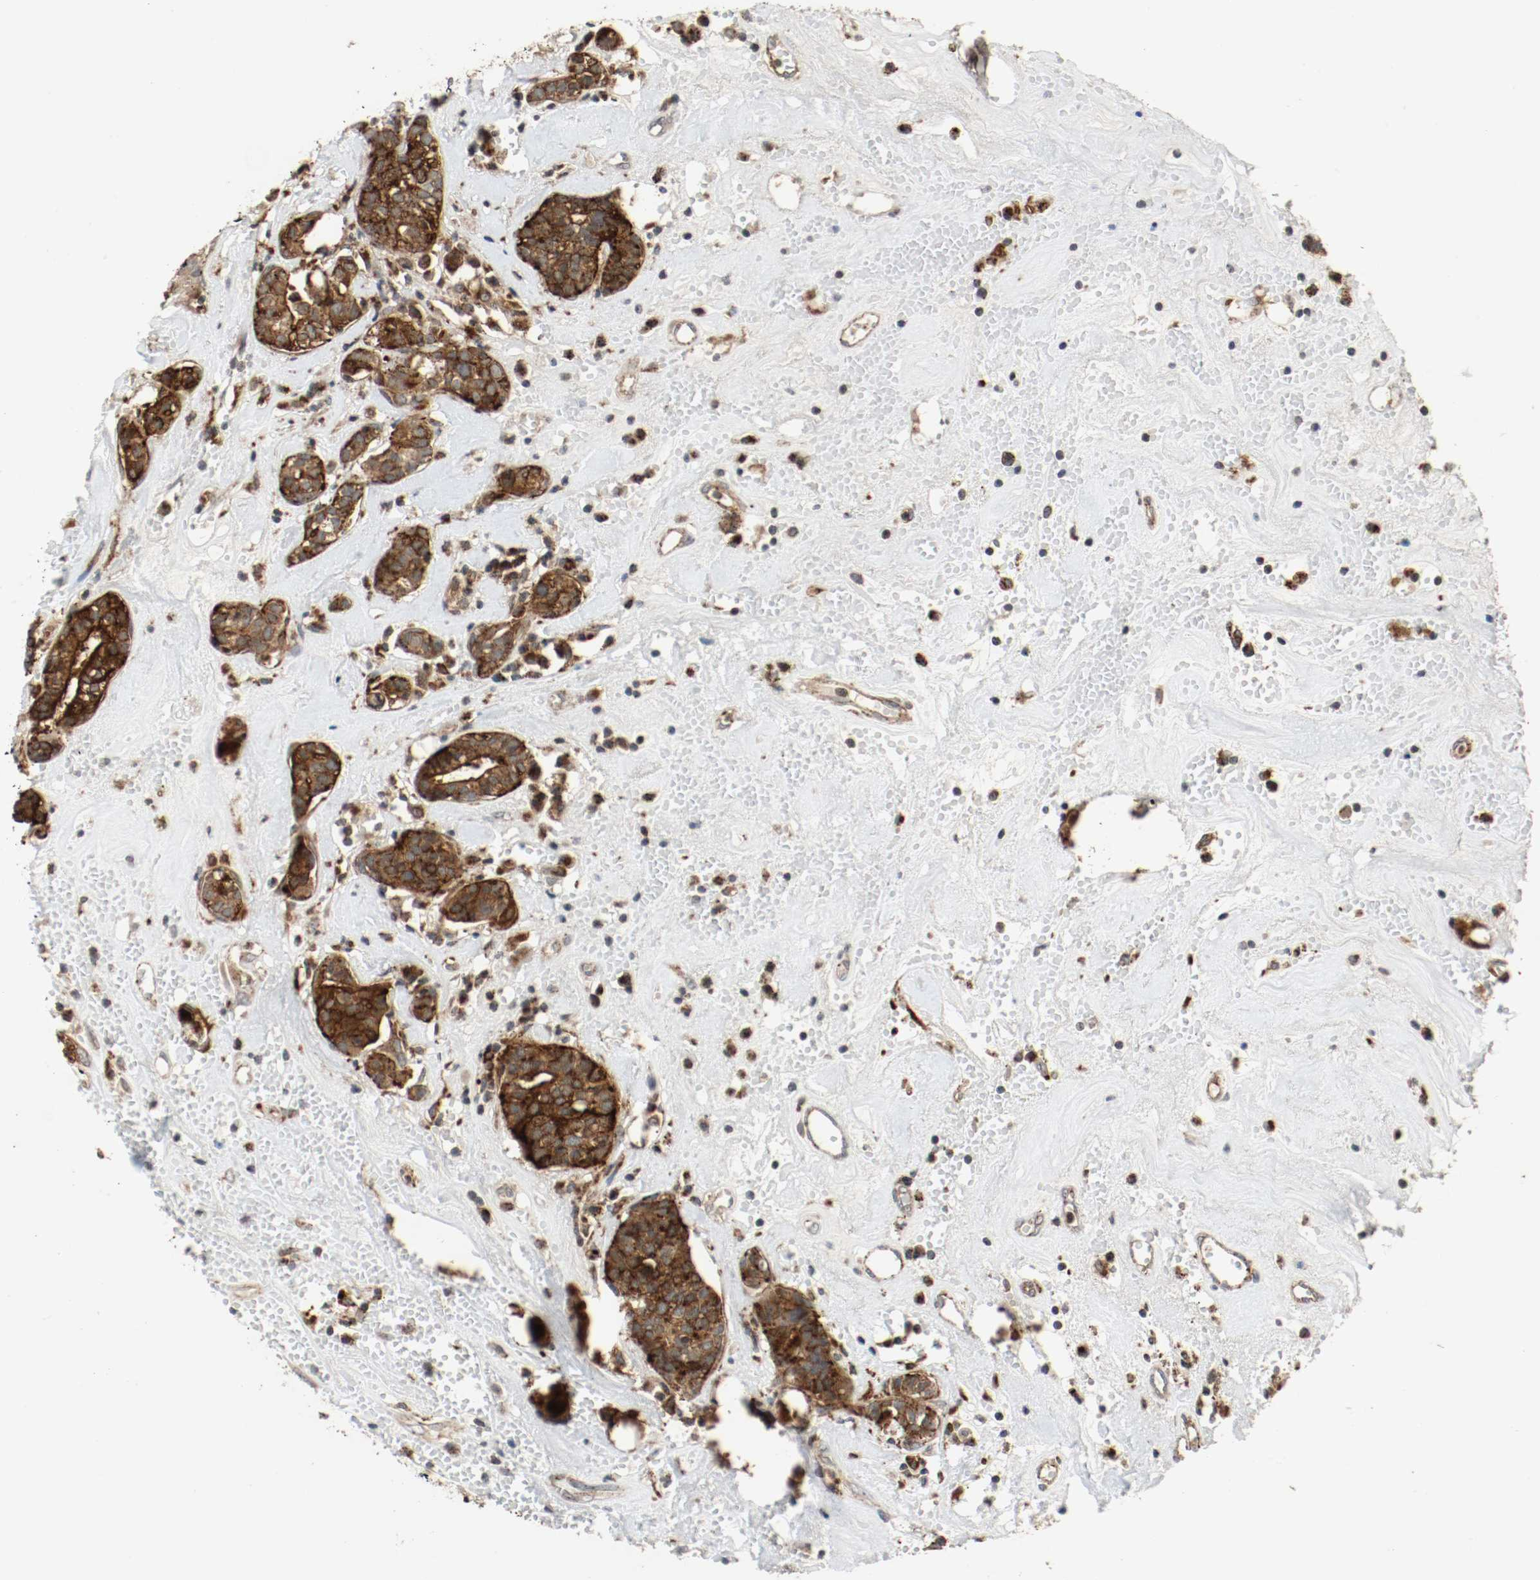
{"staining": {"intensity": "strong", "quantity": ">75%", "location": "cytoplasmic/membranous"}, "tissue": "head and neck cancer", "cell_type": "Tumor cells", "image_type": "cancer", "snomed": [{"axis": "morphology", "description": "Adenocarcinoma, NOS"}, {"axis": "topography", "description": "Salivary gland"}, {"axis": "topography", "description": "Head-Neck"}], "caption": "Immunohistochemical staining of head and neck cancer reveals high levels of strong cytoplasmic/membranous expression in about >75% of tumor cells.", "gene": "LAMP2", "patient": {"sex": "female", "age": 65}}